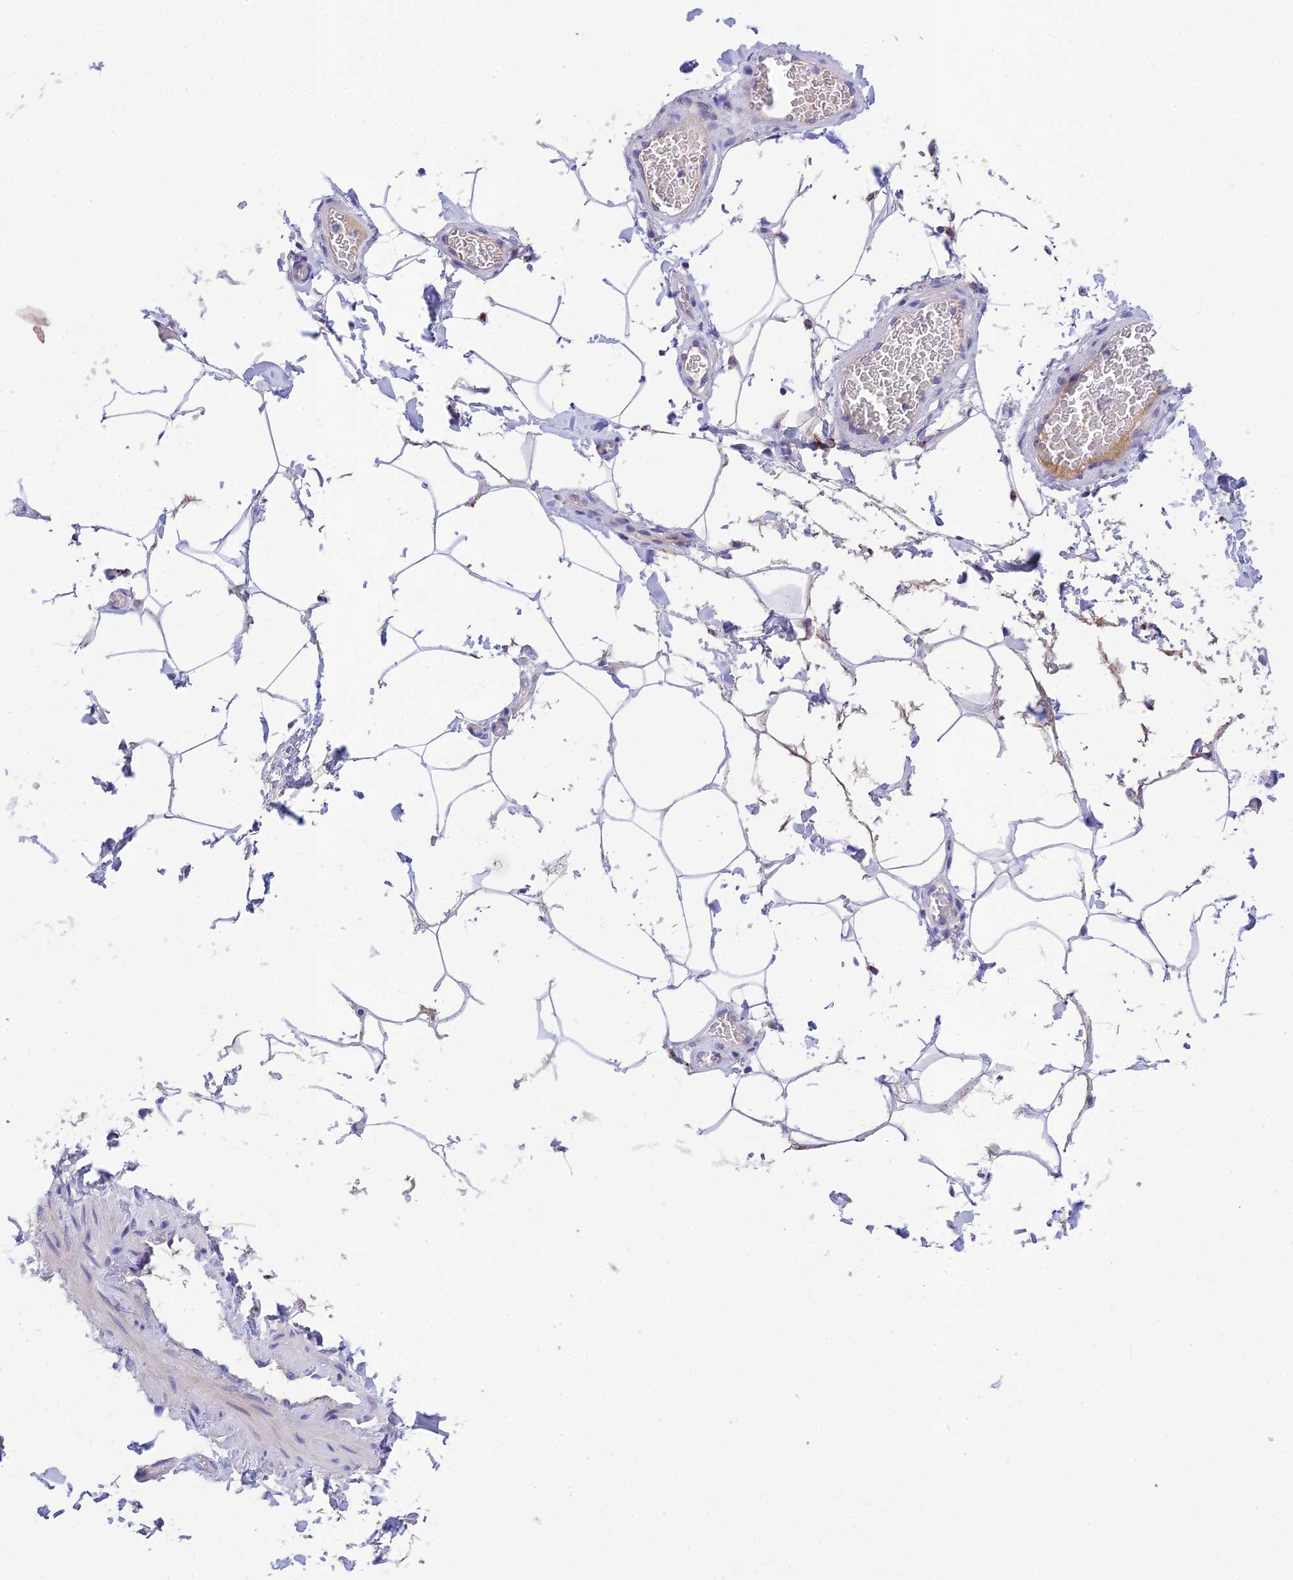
{"staining": {"intensity": "negative", "quantity": "none", "location": "none"}, "tissue": "adipose tissue", "cell_type": "Adipocytes", "image_type": "normal", "snomed": [{"axis": "morphology", "description": "Normal tissue, NOS"}, {"axis": "topography", "description": "Soft tissue"}, {"axis": "topography", "description": "Adipose tissue"}, {"axis": "topography", "description": "Vascular tissue"}, {"axis": "topography", "description": "Peripheral nerve tissue"}], "caption": "Image shows no protein staining in adipocytes of benign adipose tissue.", "gene": "CCDC157", "patient": {"sex": "male", "age": 46}}